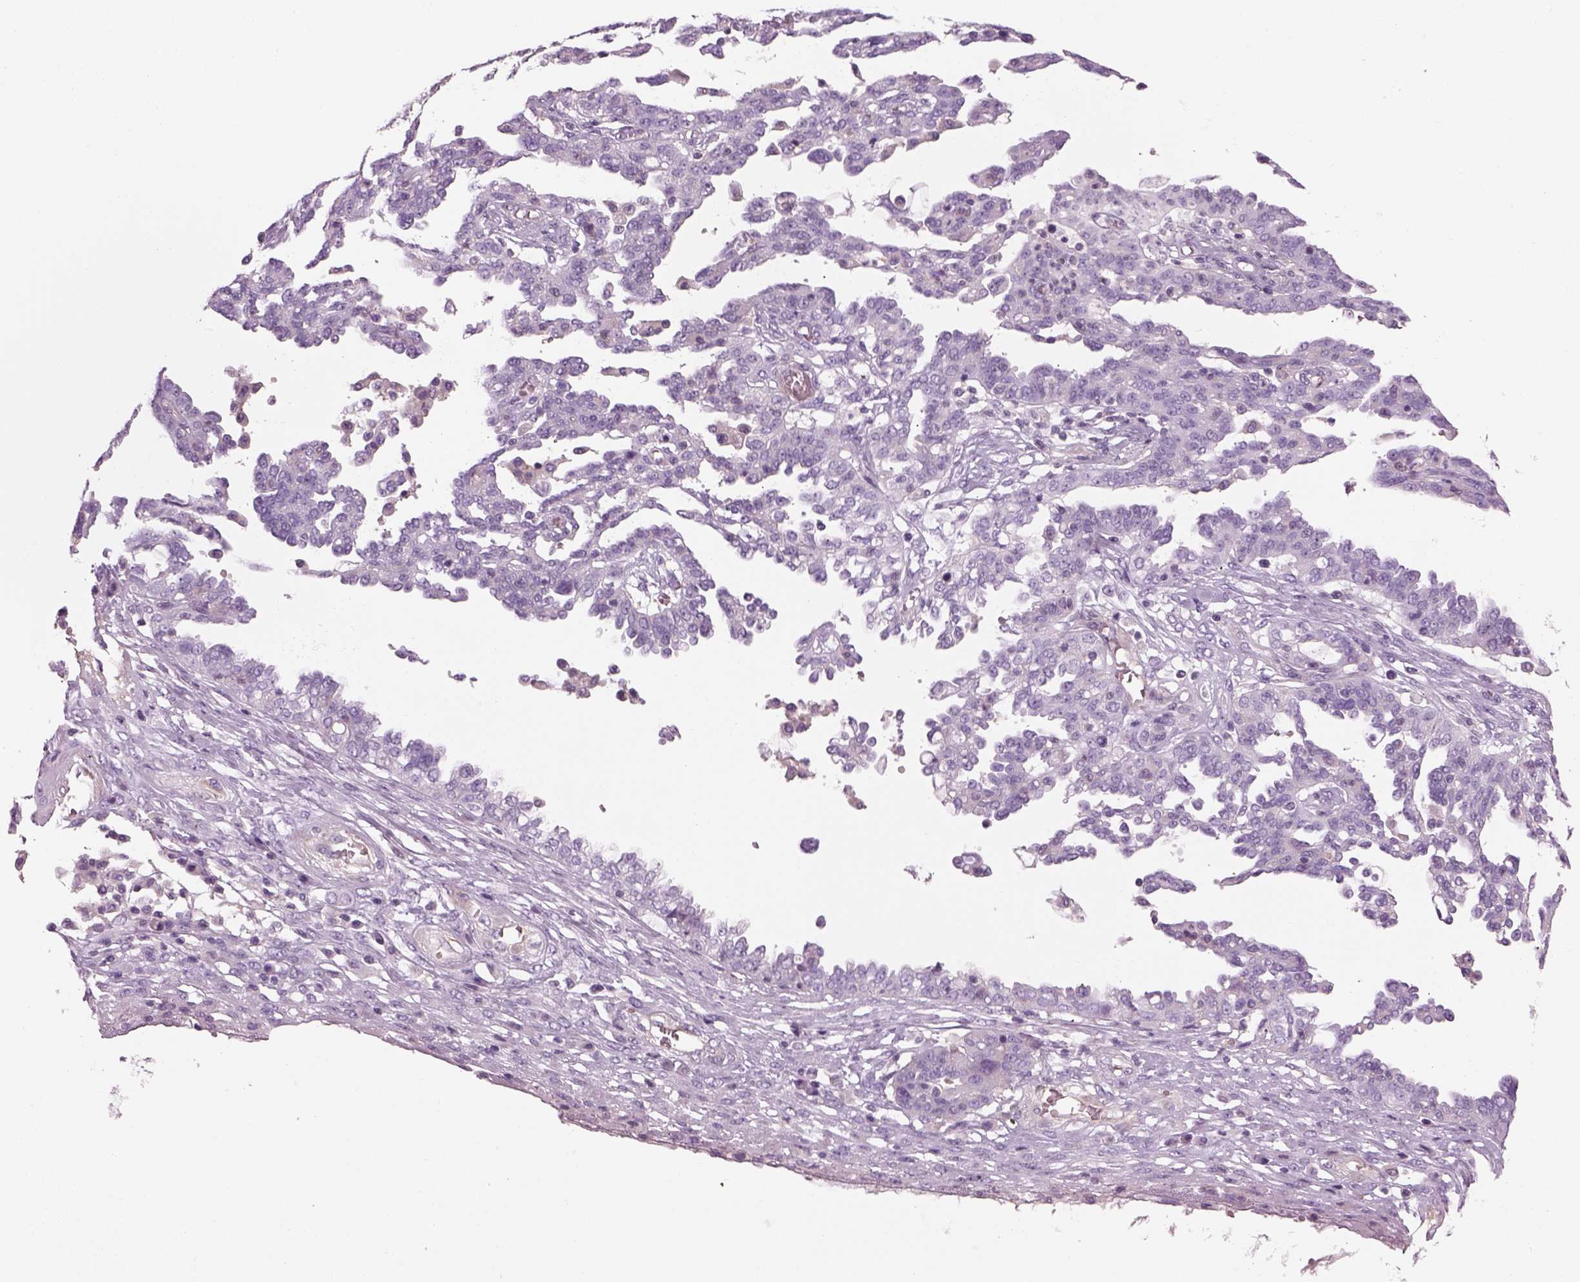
{"staining": {"intensity": "negative", "quantity": "none", "location": "none"}, "tissue": "ovarian cancer", "cell_type": "Tumor cells", "image_type": "cancer", "snomed": [{"axis": "morphology", "description": "Cystadenocarcinoma, serous, NOS"}, {"axis": "topography", "description": "Ovary"}], "caption": "Immunohistochemistry of human ovarian cancer exhibits no positivity in tumor cells.", "gene": "SLC1A7", "patient": {"sex": "female", "age": 67}}